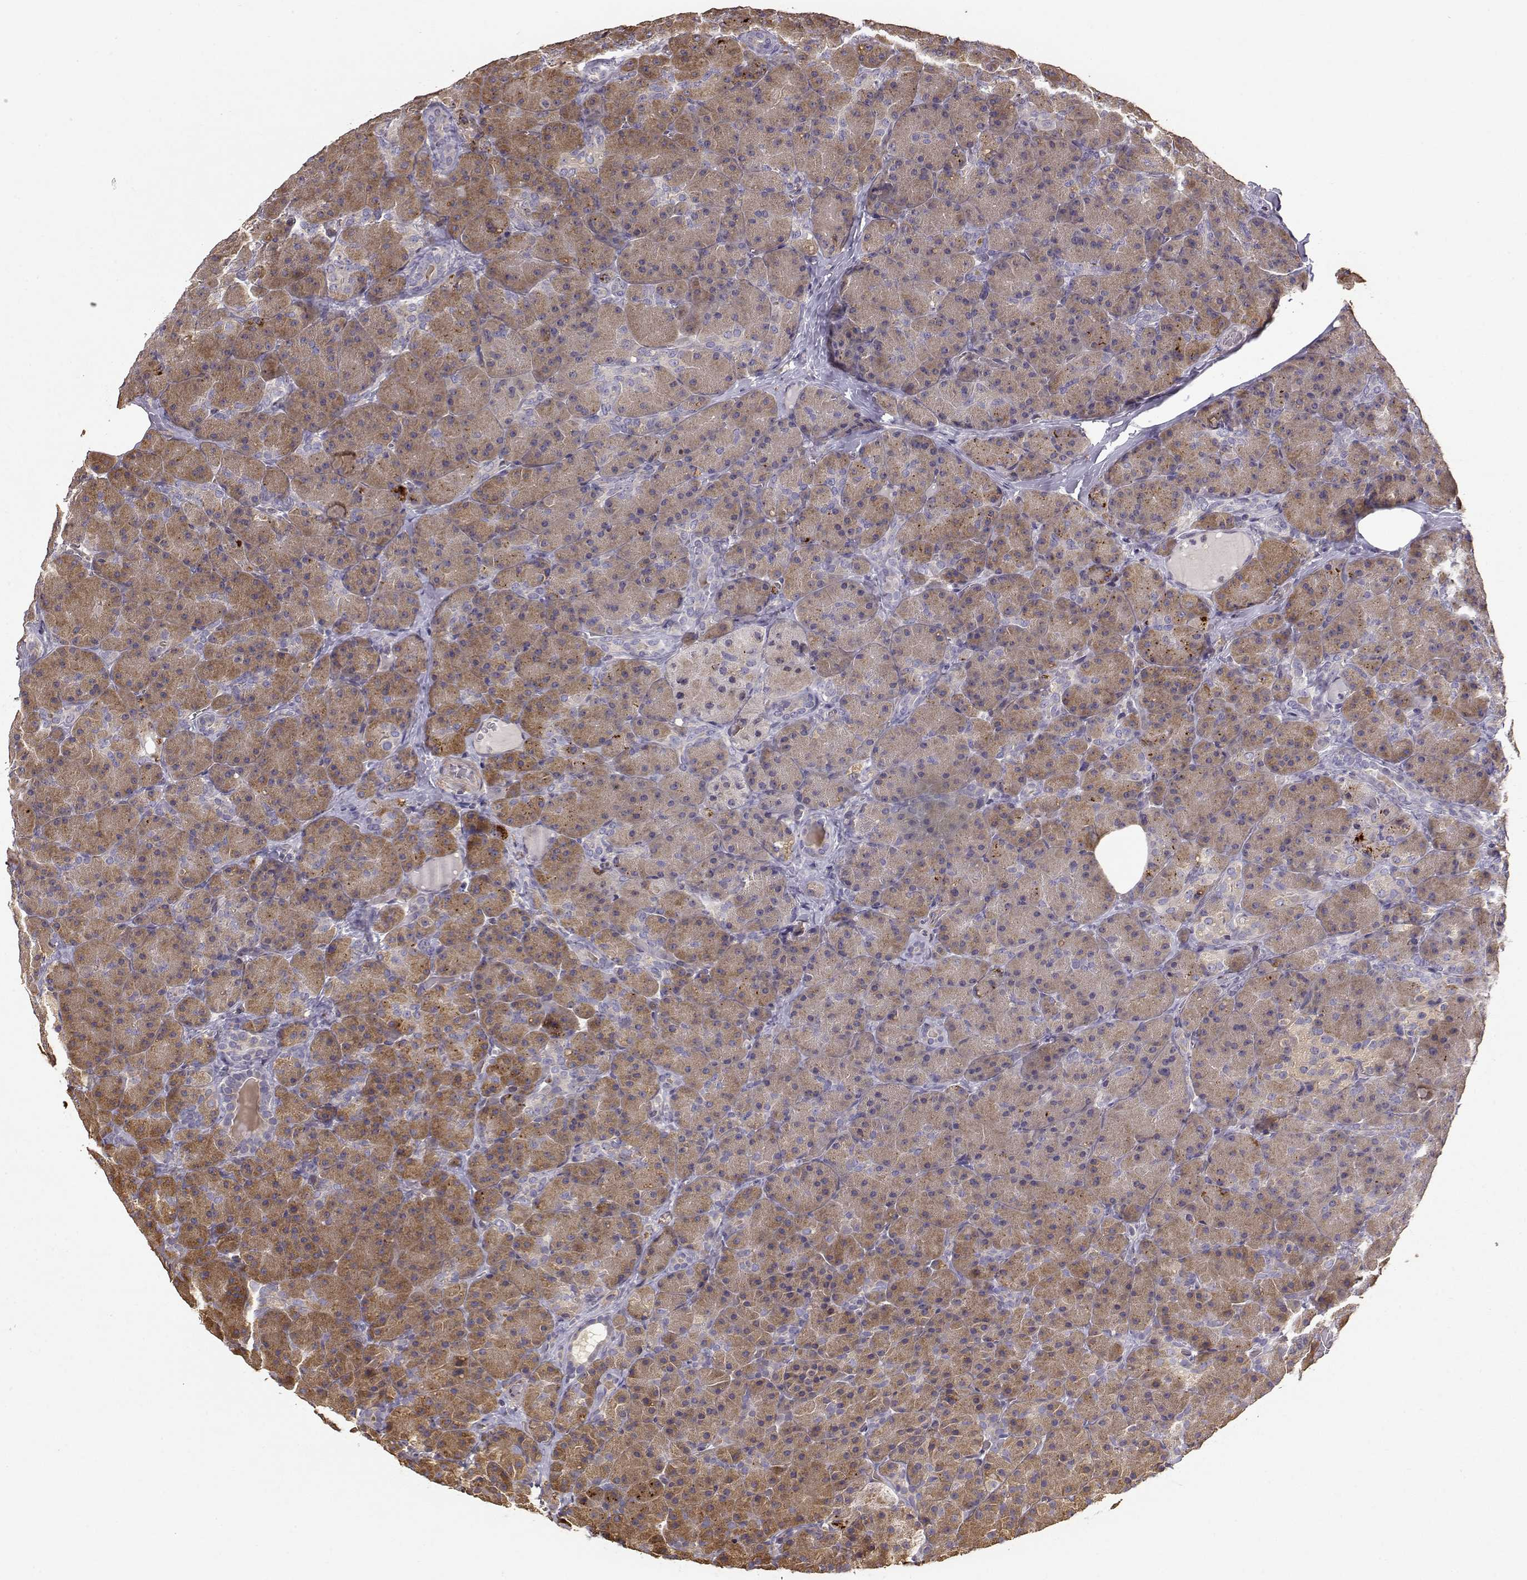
{"staining": {"intensity": "moderate", "quantity": ">75%", "location": "cytoplasmic/membranous"}, "tissue": "pancreas", "cell_type": "Exocrine glandular cells", "image_type": "normal", "snomed": [{"axis": "morphology", "description": "Normal tissue, NOS"}, {"axis": "topography", "description": "Pancreas"}], "caption": "DAB immunohistochemical staining of unremarkable human pancreas demonstrates moderate cytoplasmic/membranous protein positivity in approximately >75% of exocrine glandular cells. (DAB IHC with brightfield microscopy, high magnification).", "gene": "CRIM1", "patient": {"sex": "male", "age": 57}}